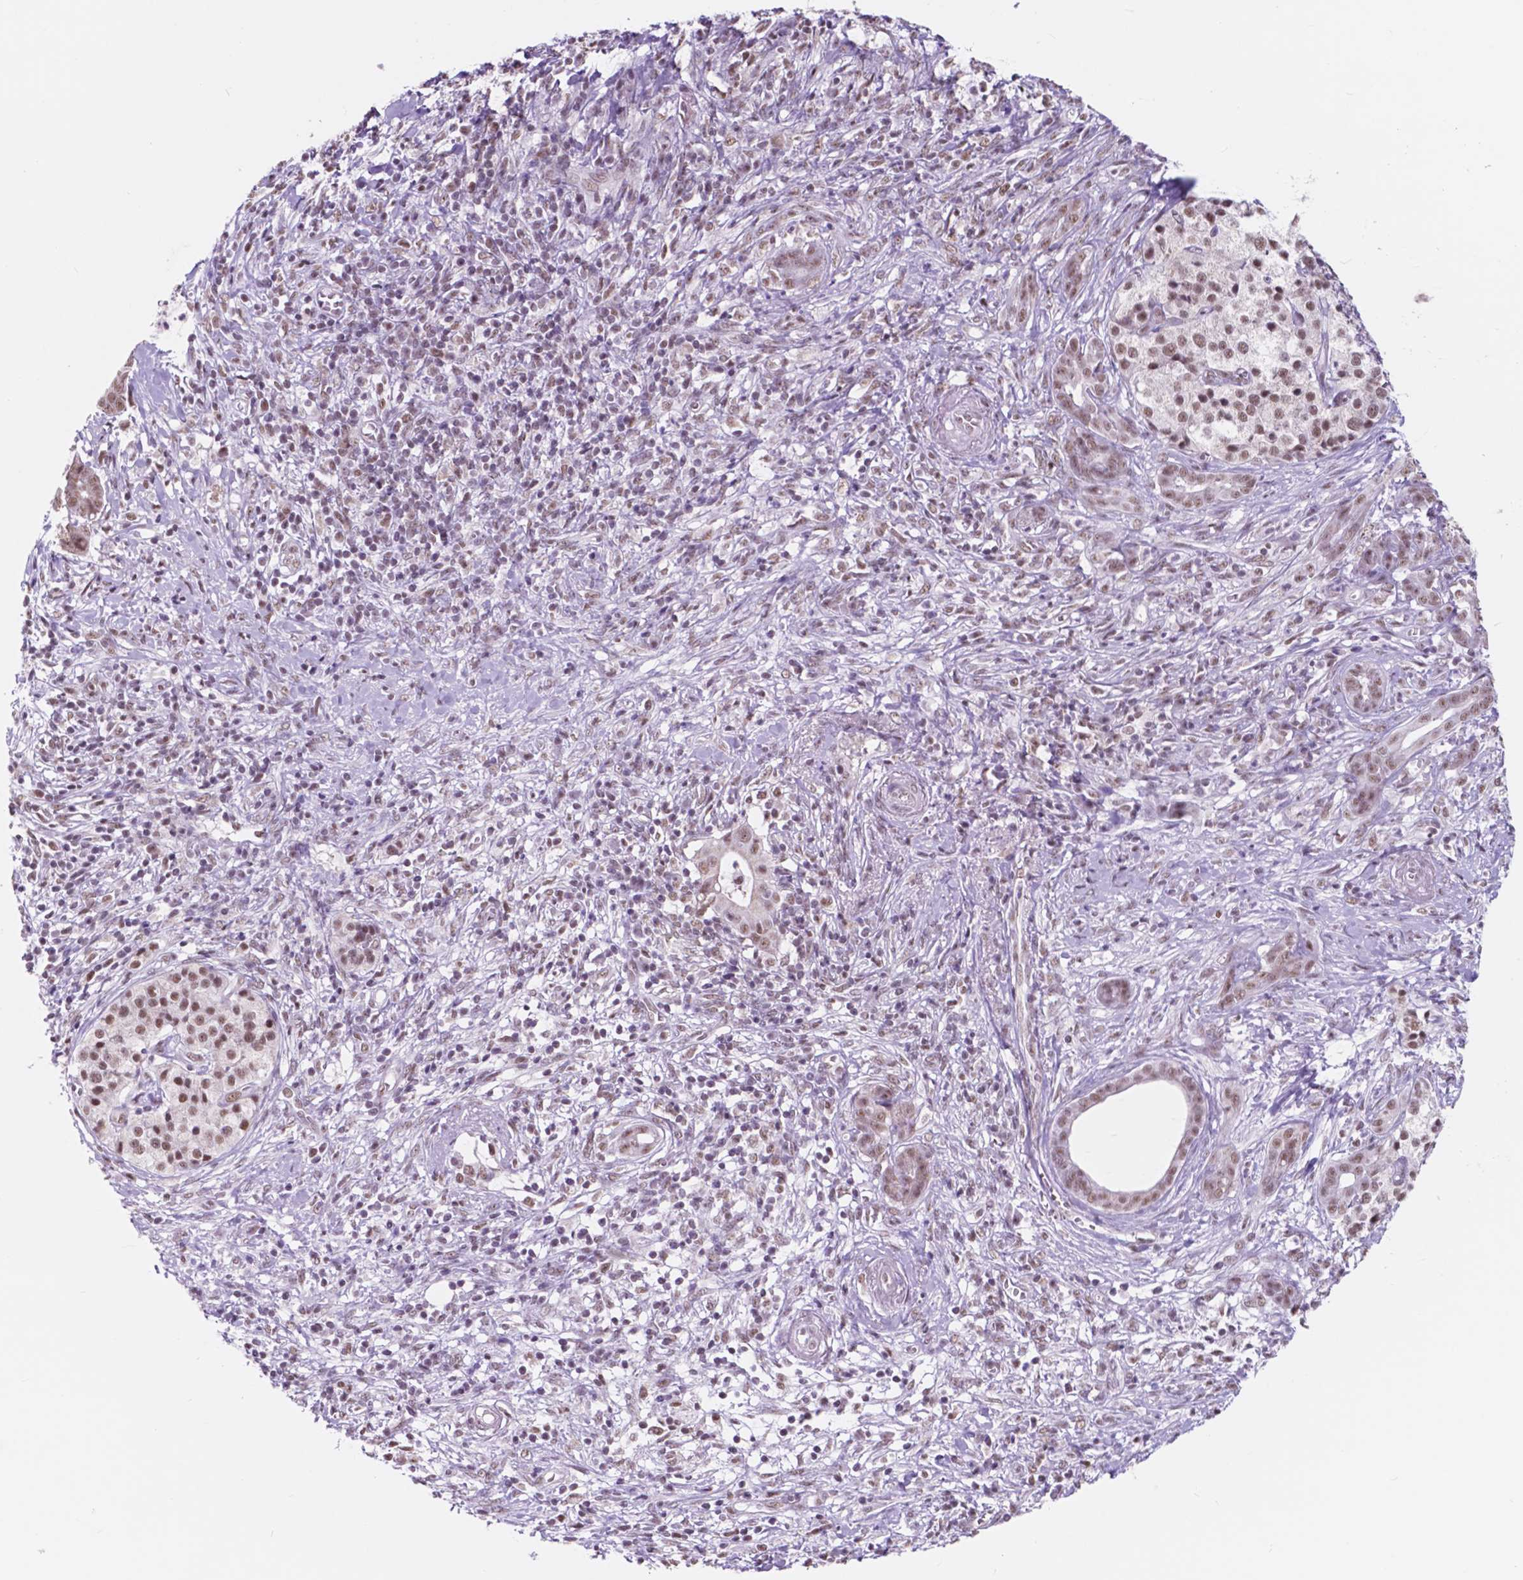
{"staining": {"intensity": "moderate", "quantity": ">75%", "location": "nuclear"}, "tissue": "pancreatic cancer", "cell_type": "Tumor cells", "image_type": "cancer", "snomed": [{"axis": "morphology", "description": "Adenocarcinoma, NOS"}, {"axis": "topography", "description": "Pancreas"}], "caption": "Immunohistochemistry histopathology image of neoplastic tissue: adenocarcinoma (pancreatic) stained using IHC displays medium levels of moderate protein expression localized specifically in the nuclear of tumor cells, appearing as a nuclear brown color.", "gene": "BCAS2", "patient": {"sex": "male", "age": 61}}